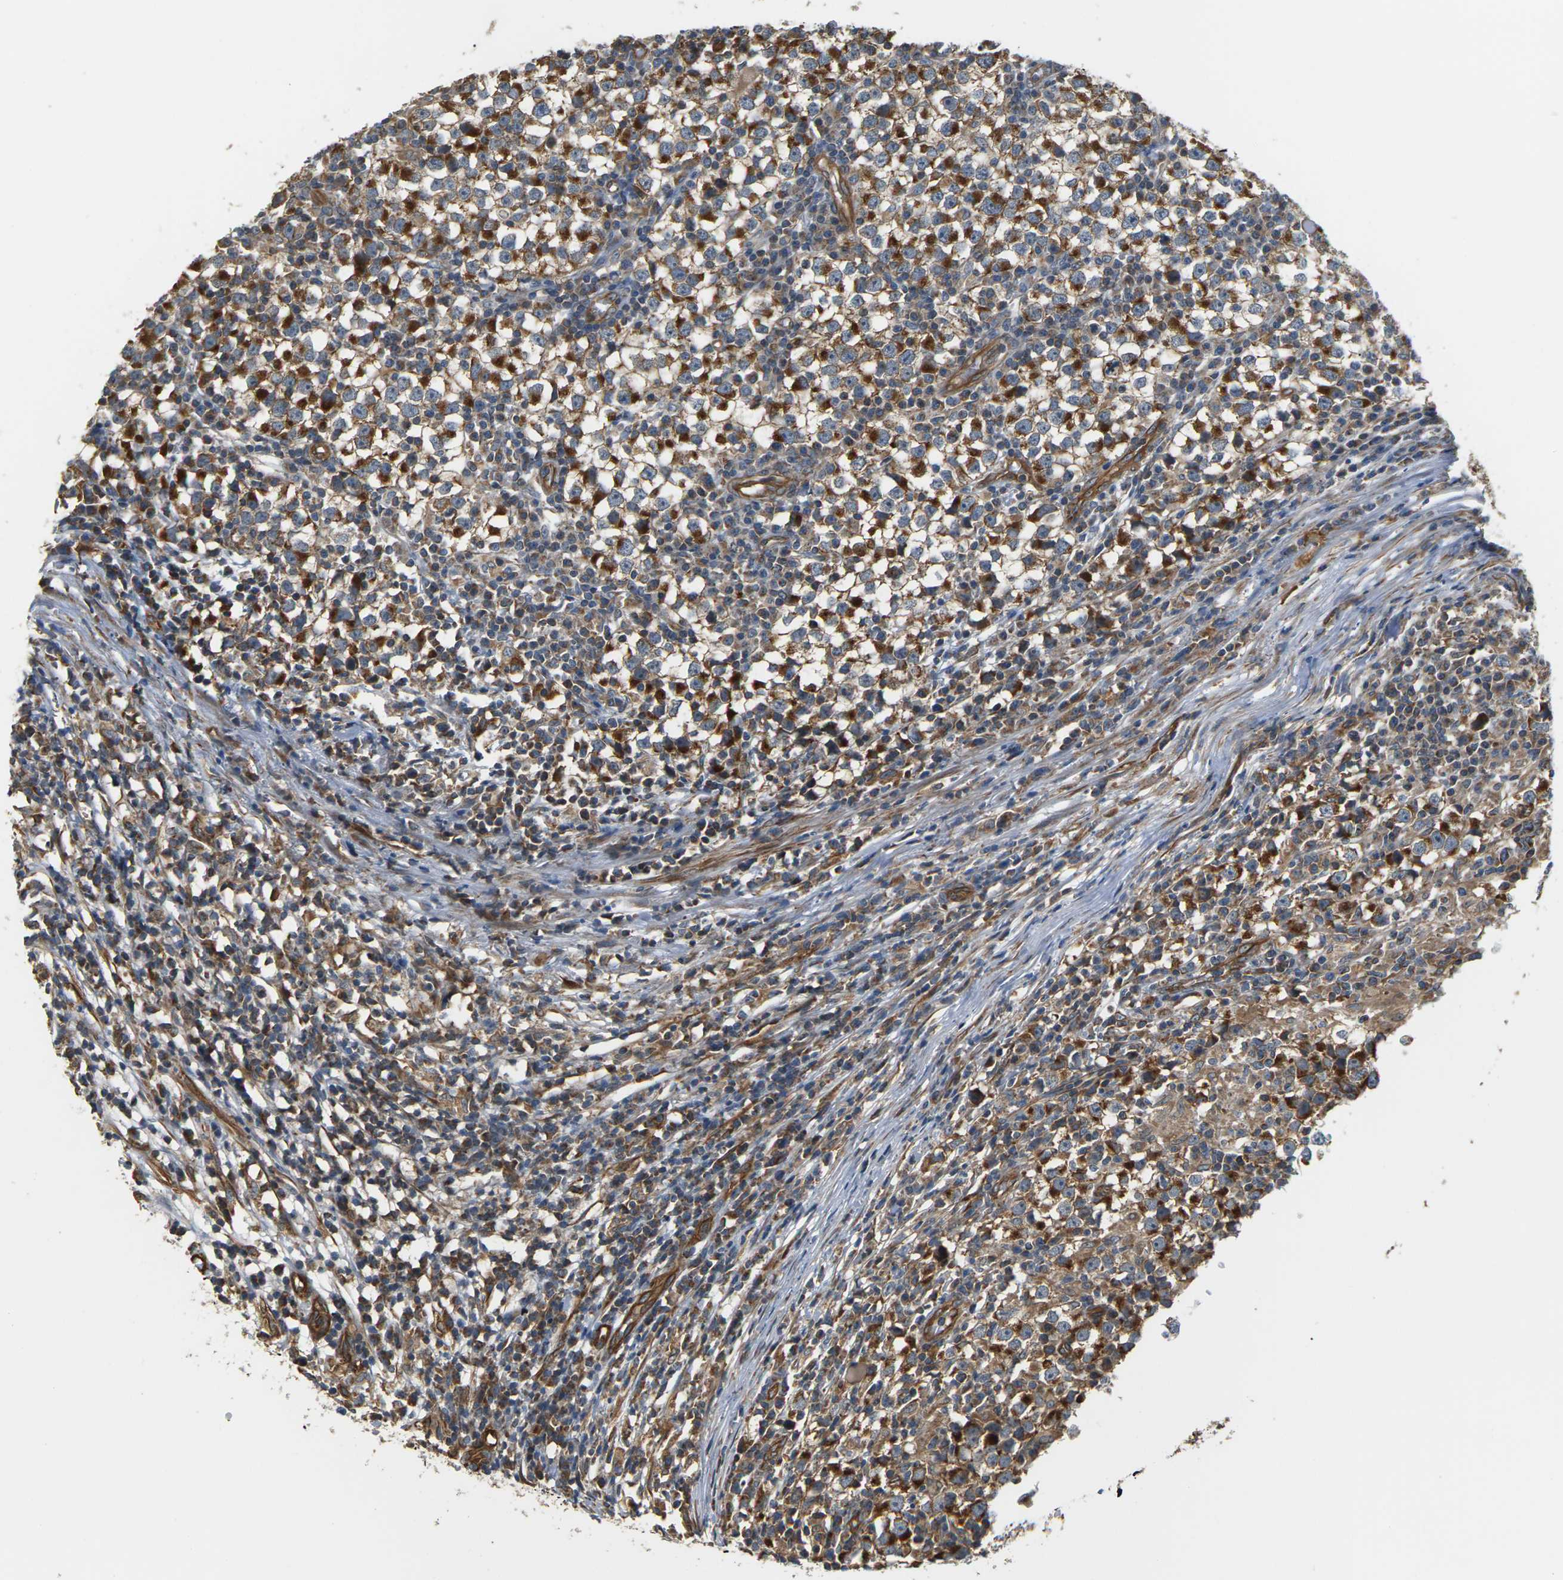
{"staining": {"intensity": "strong", "quantity": ">75%", "location": "cytoplasmic/membranous"}, "tissue": "testis cancer", "cell_type": "Tumor cells", "image_type": "cancer", "snomed": [{"axis": "morphology", "description": "Seminoma, NOS"}, {"axis": "topography", "description": "Testis"}], "caption": "About >75% of tumor cells in human testis cancer (seminoma) demonstrate strong cytoplasmic/membranous protein positivity as visualized by brown immunohistochemical staining.", "gene": "PCDHB4", "patient": {"sex": "male", "age": 65}}